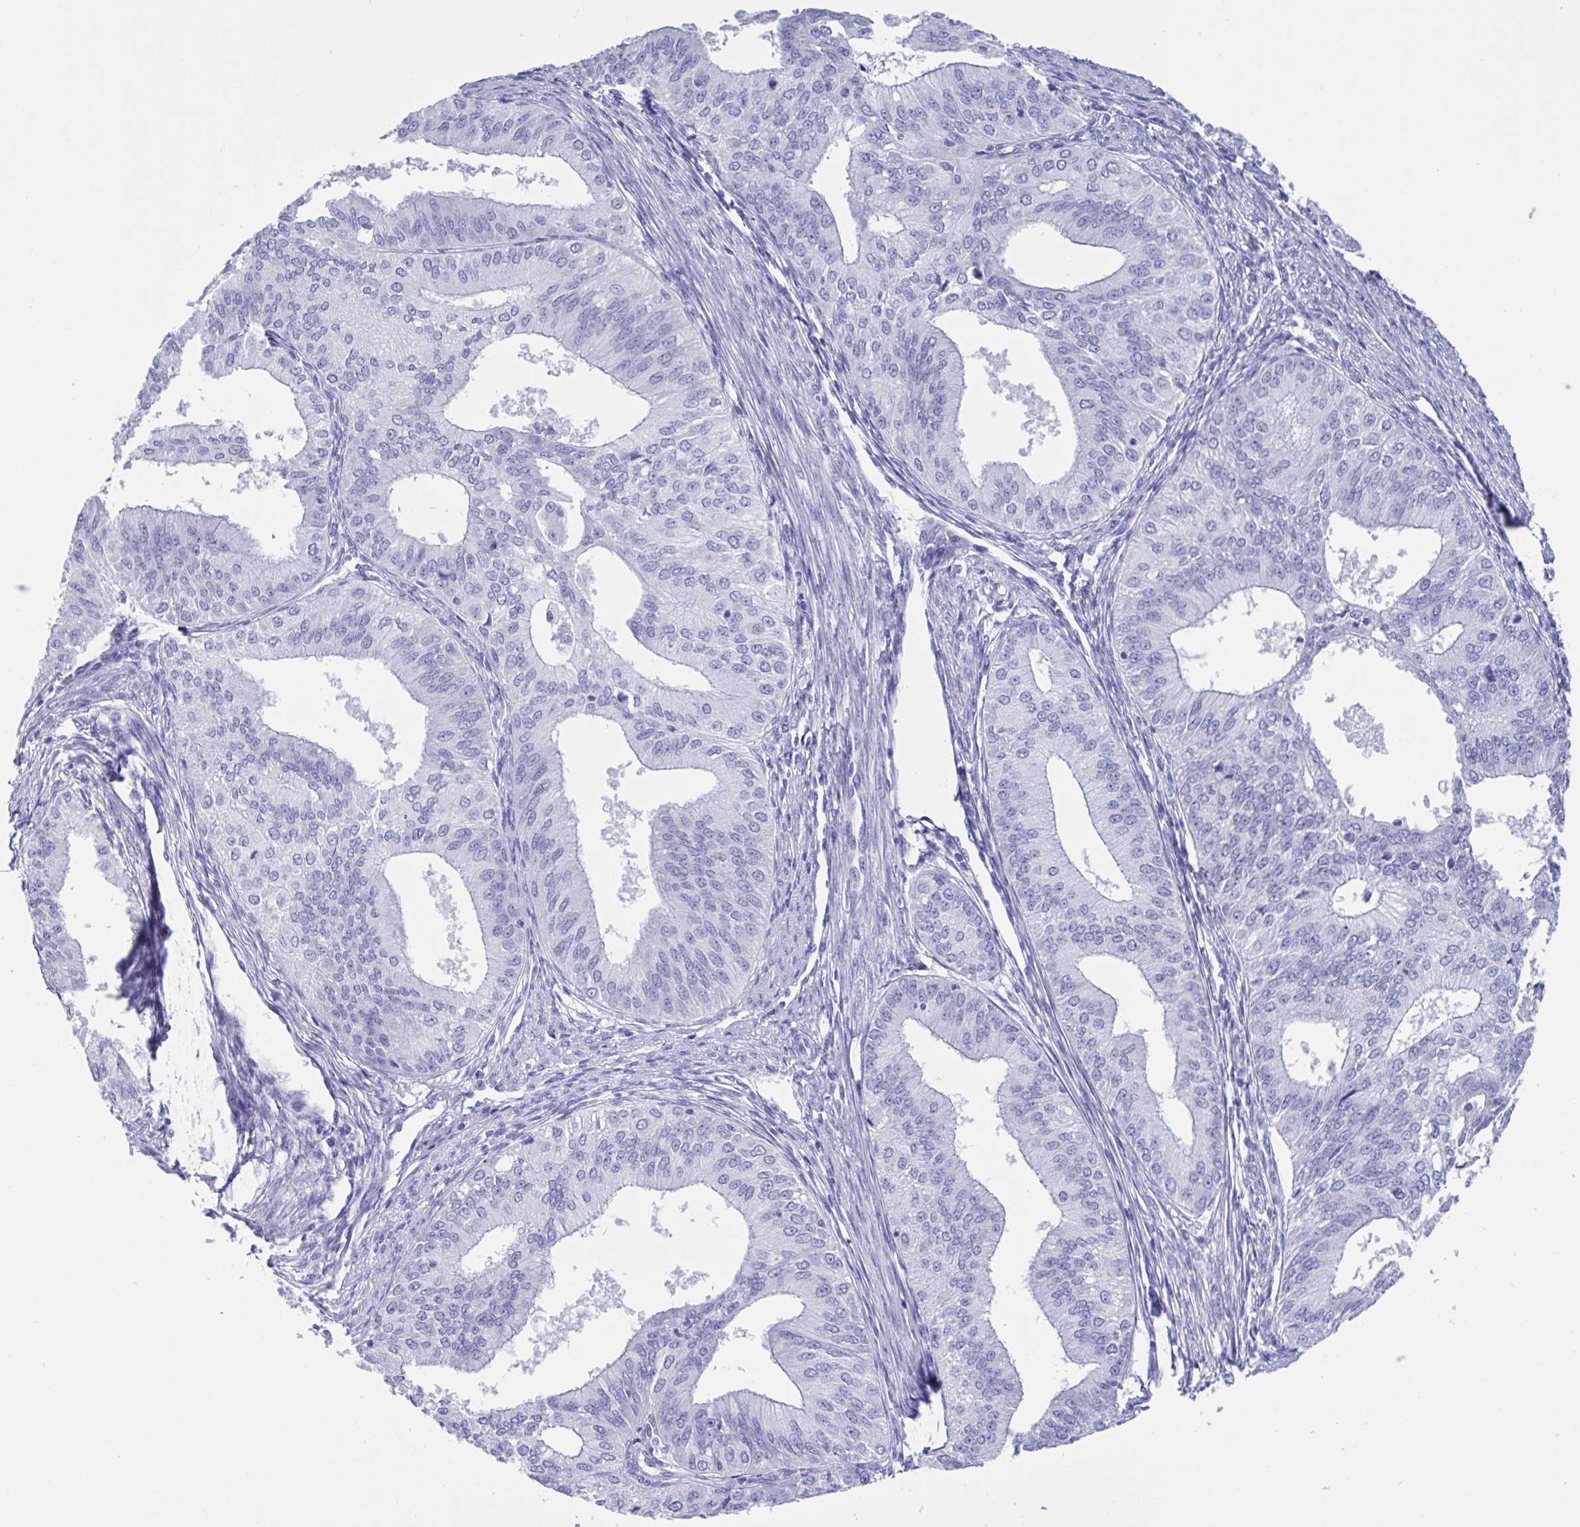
{"staining": {"intensity": "negative", "quantity": "none", "location": "none"}, "tissue": "endometrial cancer", "cell_type": "Tumor cells", "image_type": "cancer", "snomed": [{"axis": "morphology", "description": "Adenocarcinoma, NOS"}, {"axis": "topography", "description": "Endometrium"}], "caption": "The photomicrograph displays no significant expression in tumor cells of endometrial cancer. (DAB IHC with hematoxylin counter stain).", "gene": "USP35", "patient": {"sex": "female", "age": 50}}